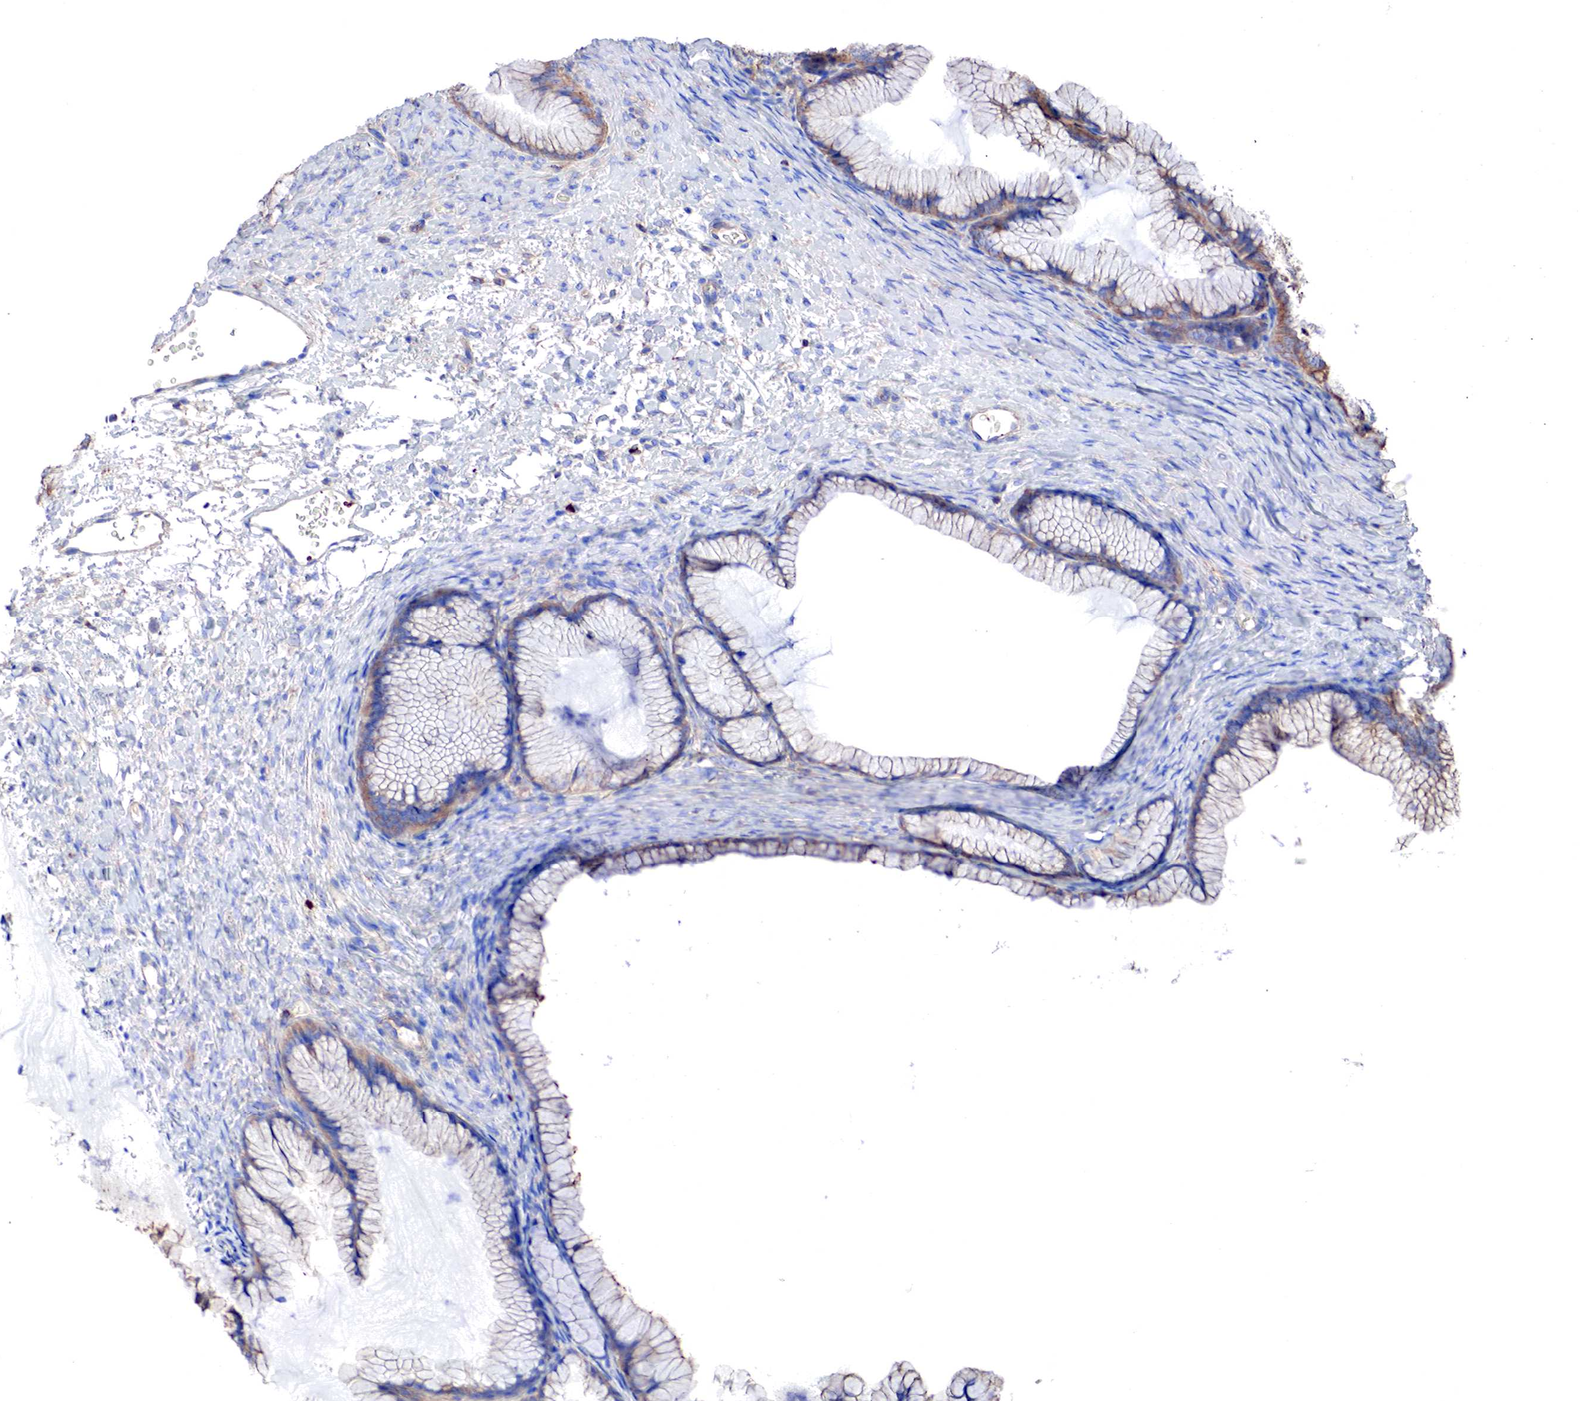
{"staining": {"intensity": "weak", "quantity": "25%-75%", "location": "cytoplasmic/membranous"}, "tissue": "ovarian cancer", "cell_type": "Tumor cells", "image_type": "cancer", "snomed": [{"axis": "morphology", "description": "Cystadenocarcinoma, mucinous, NOS"}, {"axis": "topography", "description": "Ovary"}], "caption": "Ovarian cancer (mucinous cystadenocarcinoma) stained with DAB IHC displays low levels of weak cytoplasmic/membranous expression in about 25%-75% of tumor cells.", "gene": "G6PD", "patient": {"sex": "female", "age": 41}}